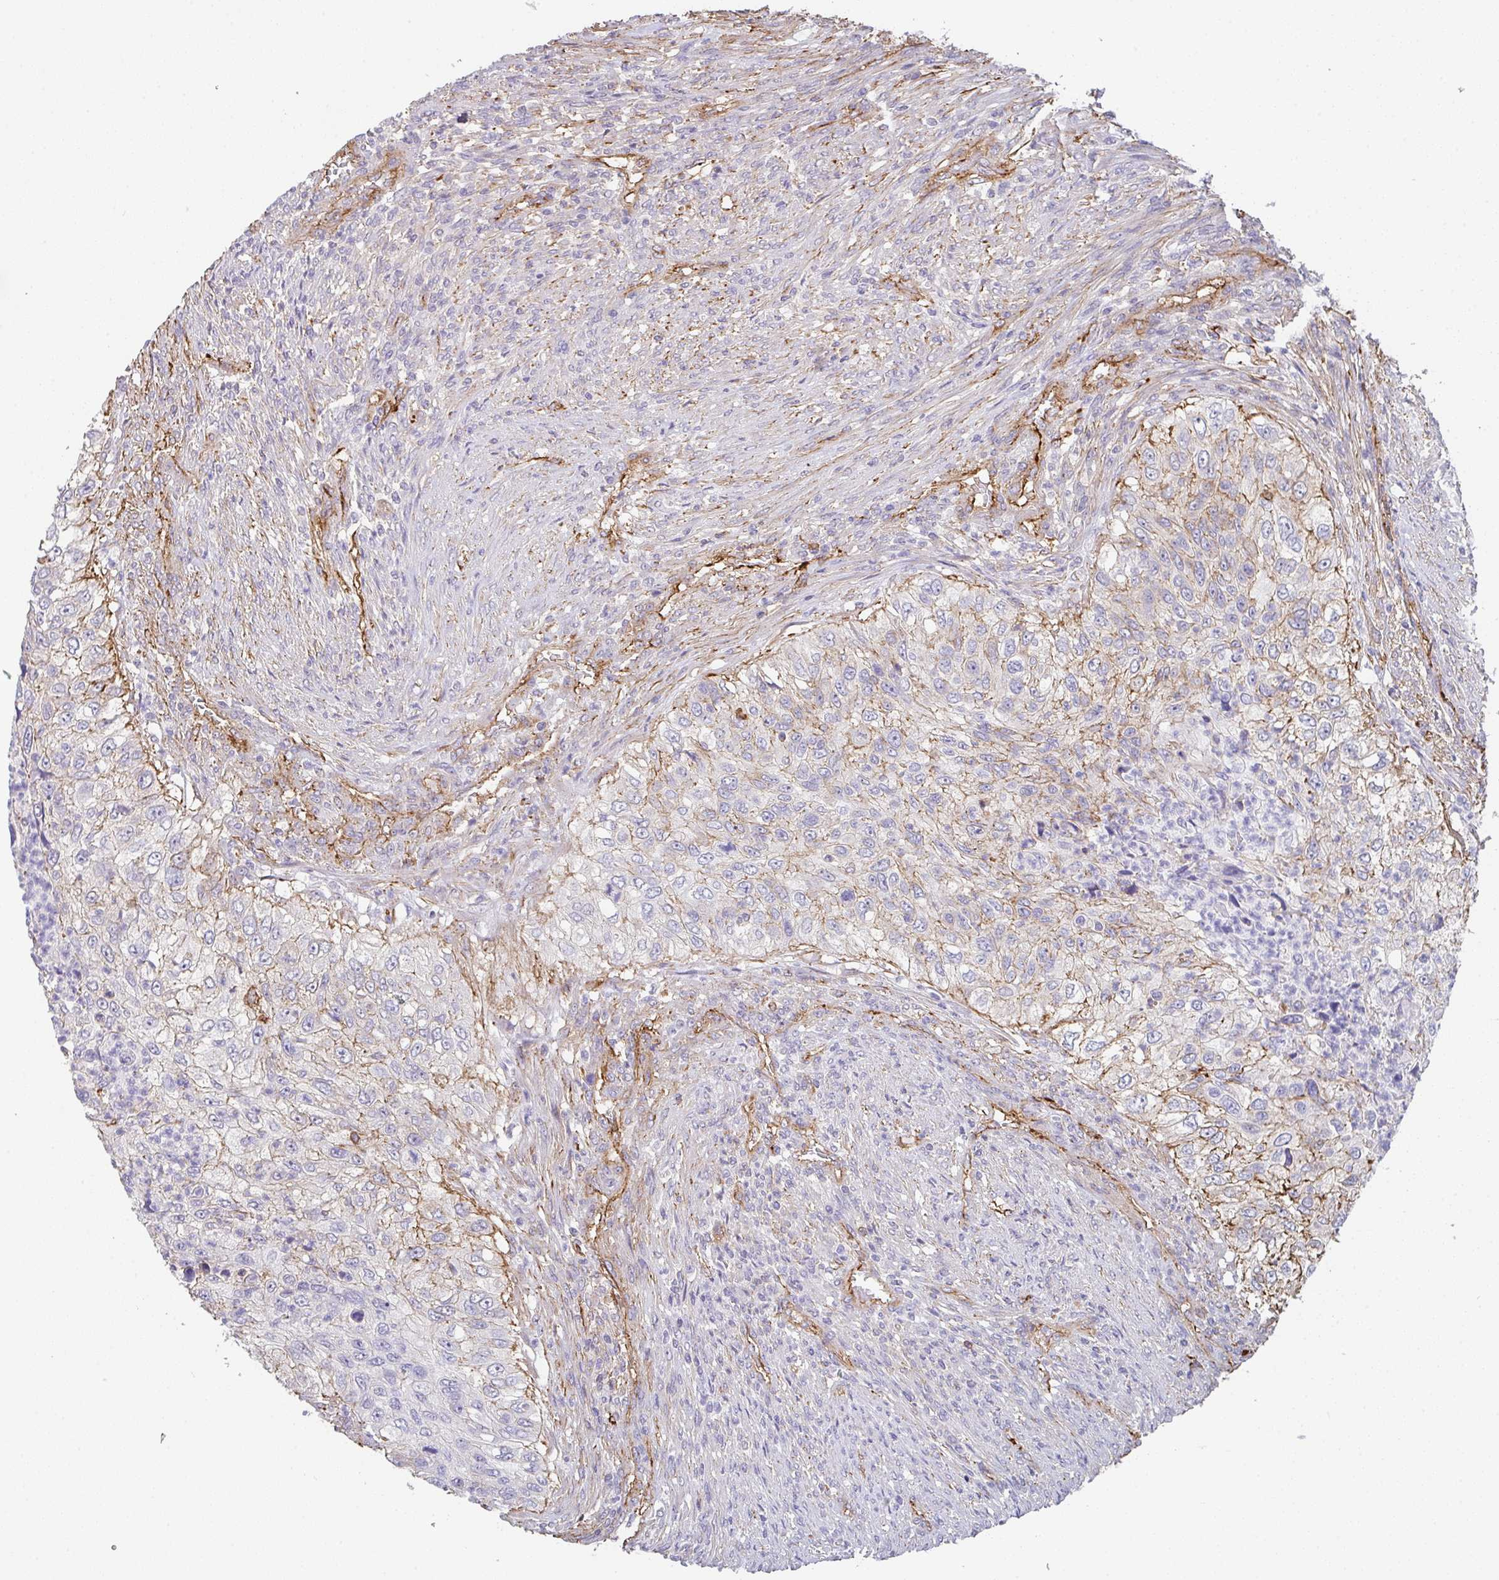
{"staining": {"intensity": "weak", "quantity": "25%-75%", "location": "cytoplasmic/membranous"}, "tissue": "urothelial cancer", "cell_type": "Tumor cells", "image_type": "cancer", "snomed": [{"axis": "morphology", "description": "Urothelial carcinoma, High grade"}, {"axis": "topography", "description": "Urinary bladder"}], "caption": "Urothelial carcinoma (high-grade) tissue displays weak cytoplasmic/membranous positivity in about 25%-75% of tumor cells", "gene": "DBN1", "patient": {"sex": "female", "age": 60}}